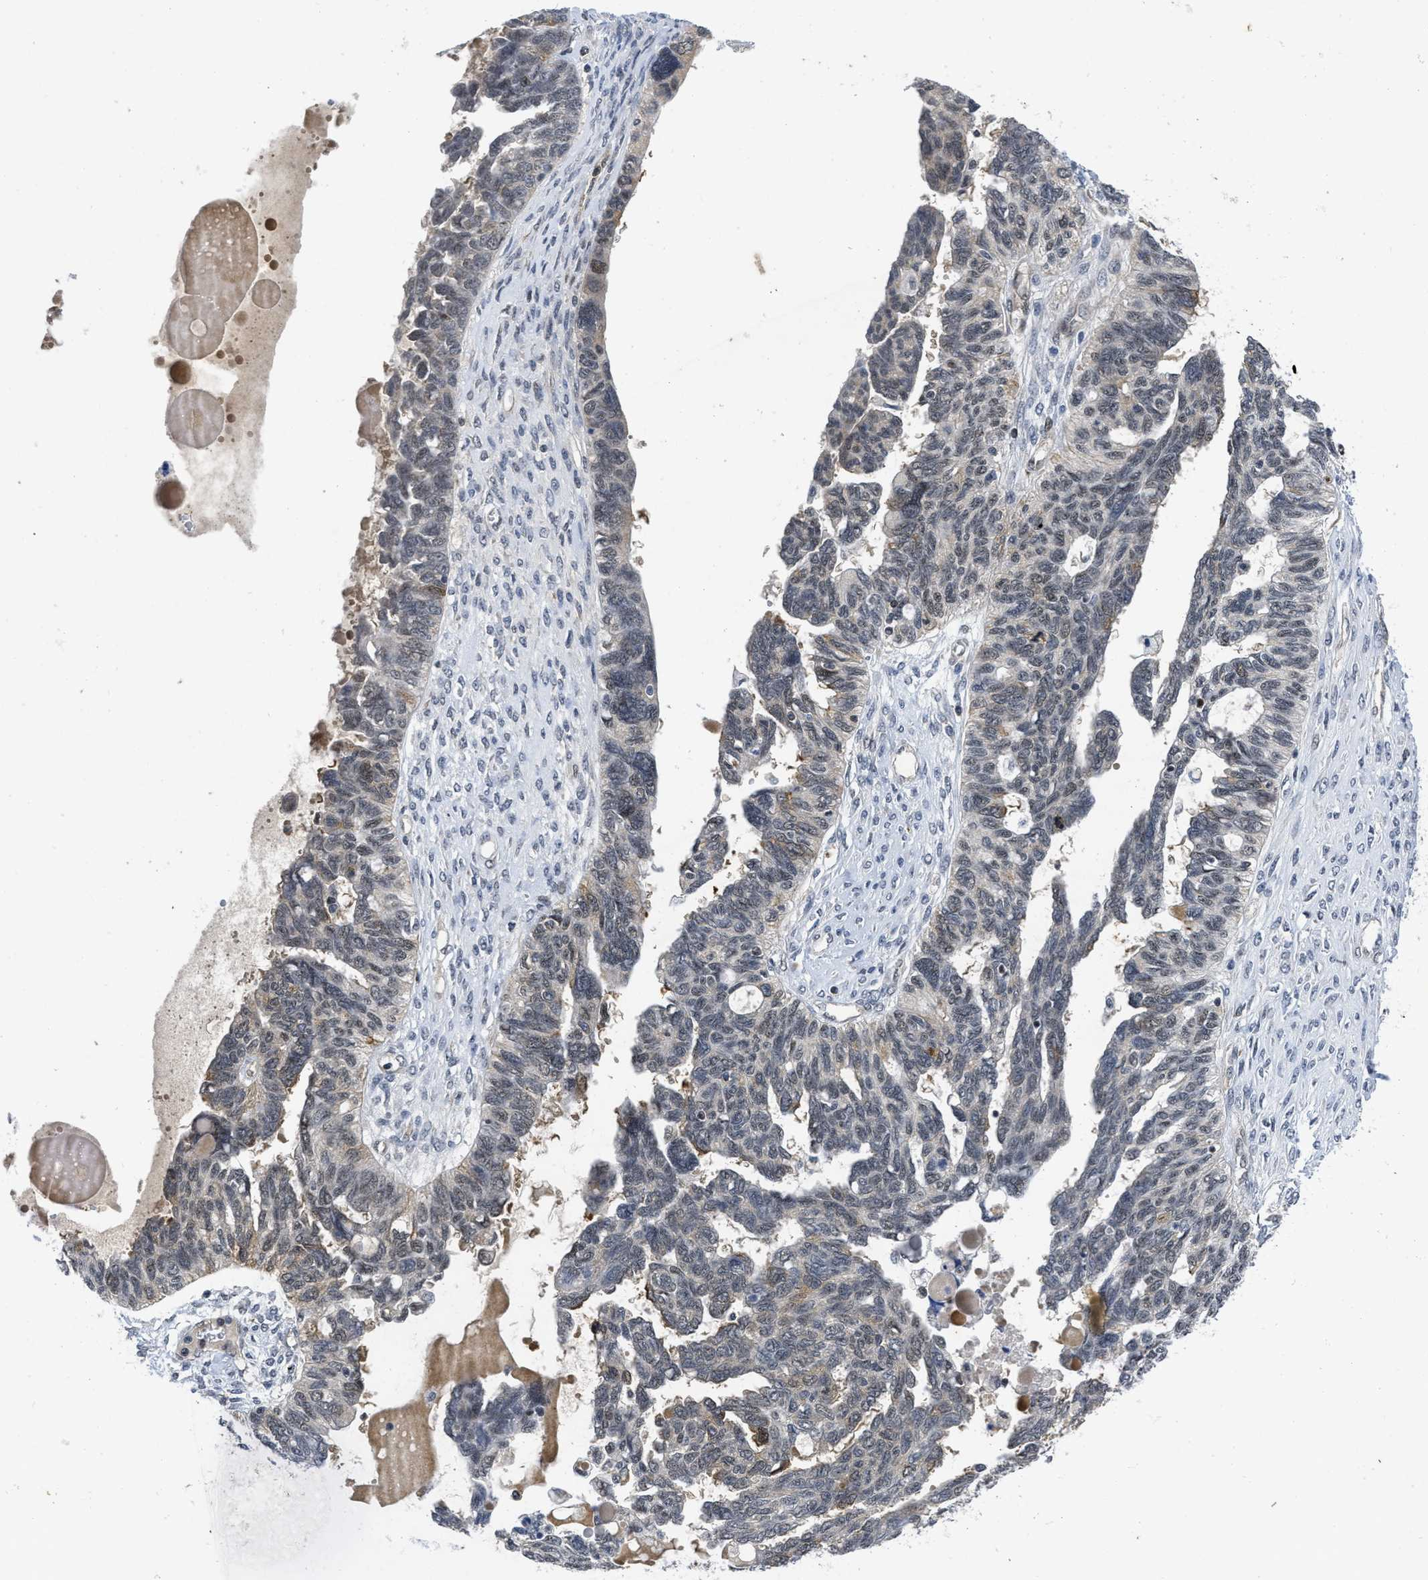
{"staining": {"intensity": "weak", "quantity": "<25%", "location": "cytoplasmic/membranous"}, "tissue": "ovarian cancer", "cell_type": "Tumor cells", "image_type": "cancer", "snomed": [{"axis": "morphology", "description": "Cystadenocarcinoma, serous, NOS"}, {"axis": "topography", "description": "Ovary"}], "caption": "There is no significant expression in tumor cells of ovarian cancer.", "gene": "HIF1A", "patient": {"sex": "female", "age": 79}}